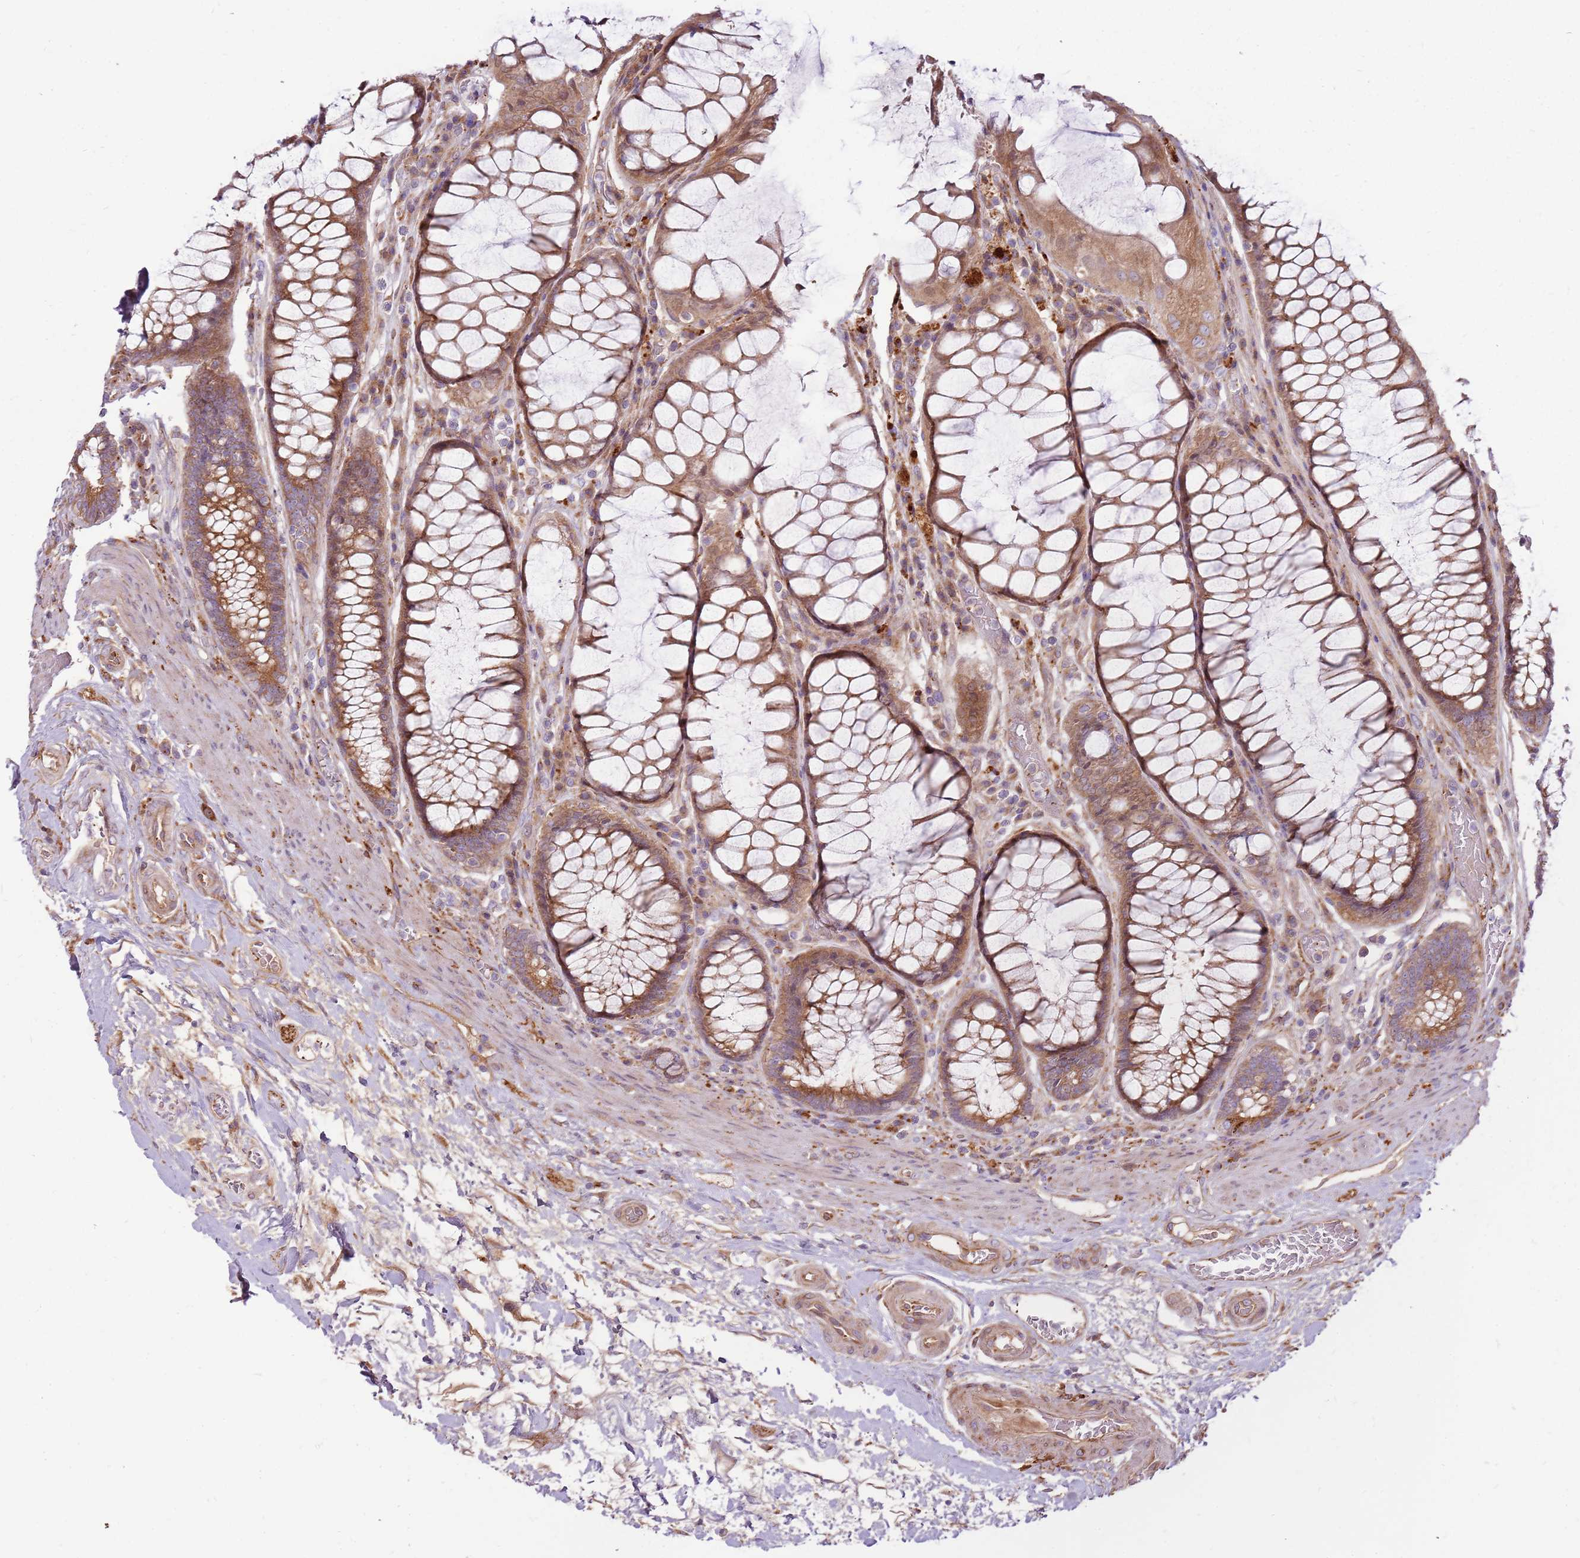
{"staining": {"intensity": "moderate", "quantity": ">75%", "location": "cytoplasmic/membranous"}, "tissue": "rectum", "cell_type": "Glandular cells", "image_type": "normal", "snomed": [{"axis": "morphology", "description": "Normal tissue, NOS"}, {"axis": "topography", "description": "Rectum"}], "caption": "High-magnification brightfield microscopy of unremarkable rectum stained with DAB (3,3'-diaminobenzidine) (brown) and counterstained with hematoxylin (blue). glandular cells exhibit moderate cytoplasmic/membranous staining is appreciated in approximately>75% of cells.", "gene": "EMC1", "patient": {"sex": "male", "age": 64}}